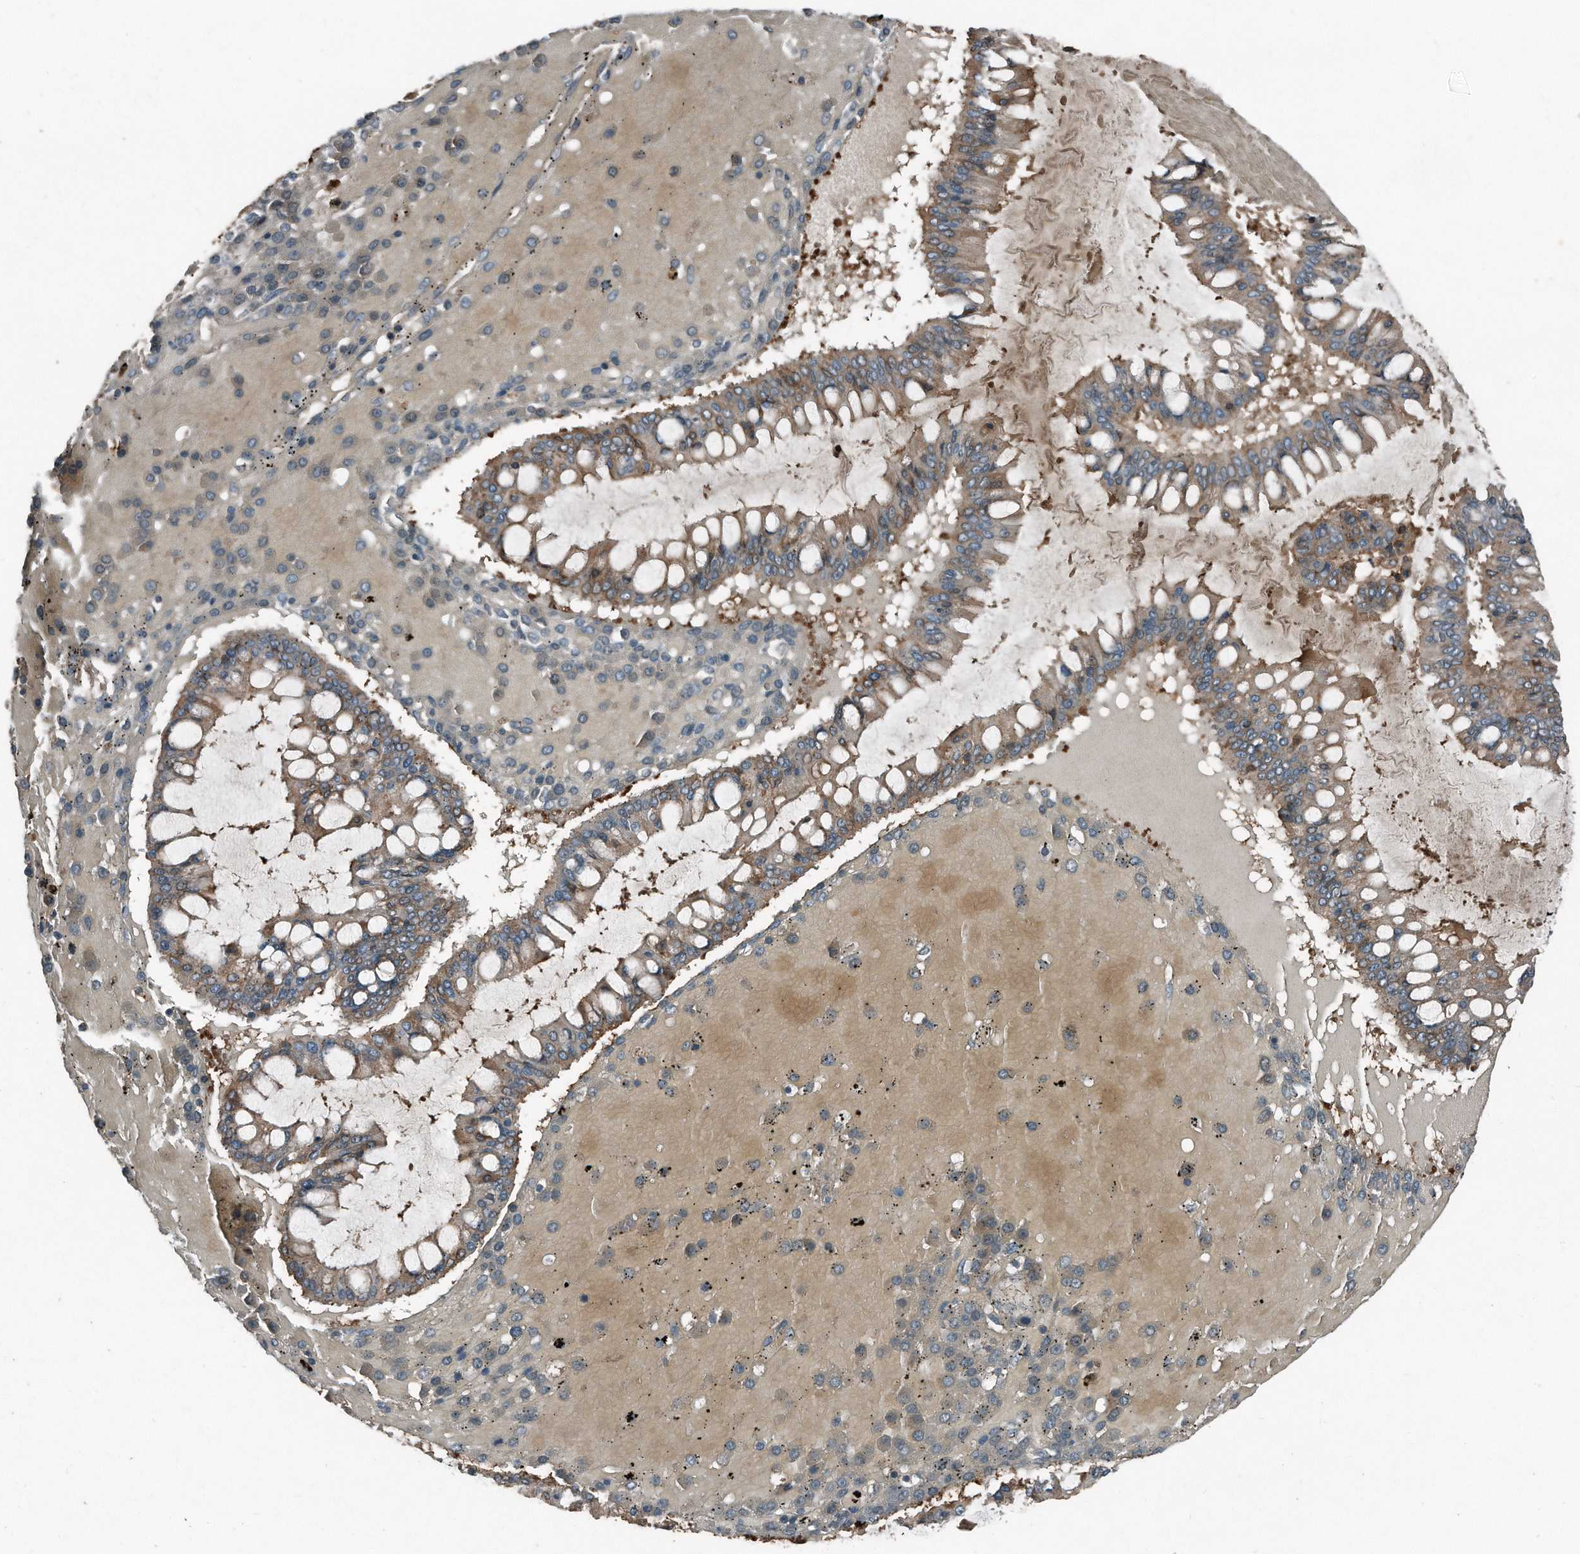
{"staining": {"intensity": "moderate", "quantity": ">75%", "location": "cytoplasmic/membranous"}, "tissue": "ovarian cancer", "cell_type": "Tumor cells", "image_type": "cancer", "snomed": [{"axis": "morphology", "description": "Cystadenocarcinoma, mucinous, NOS"}, {"axis": "topography", "description": "Ovary"}], "caption": "Mucinous cystadenocarcinoma (ovarian) tissue exhibits moderate cytoplasmic/membranous staining in about >75% of tumor cells, visualized by immunohistochemistry.", "gene": "C9", "patient": {"sex": "female", "age": 73}}